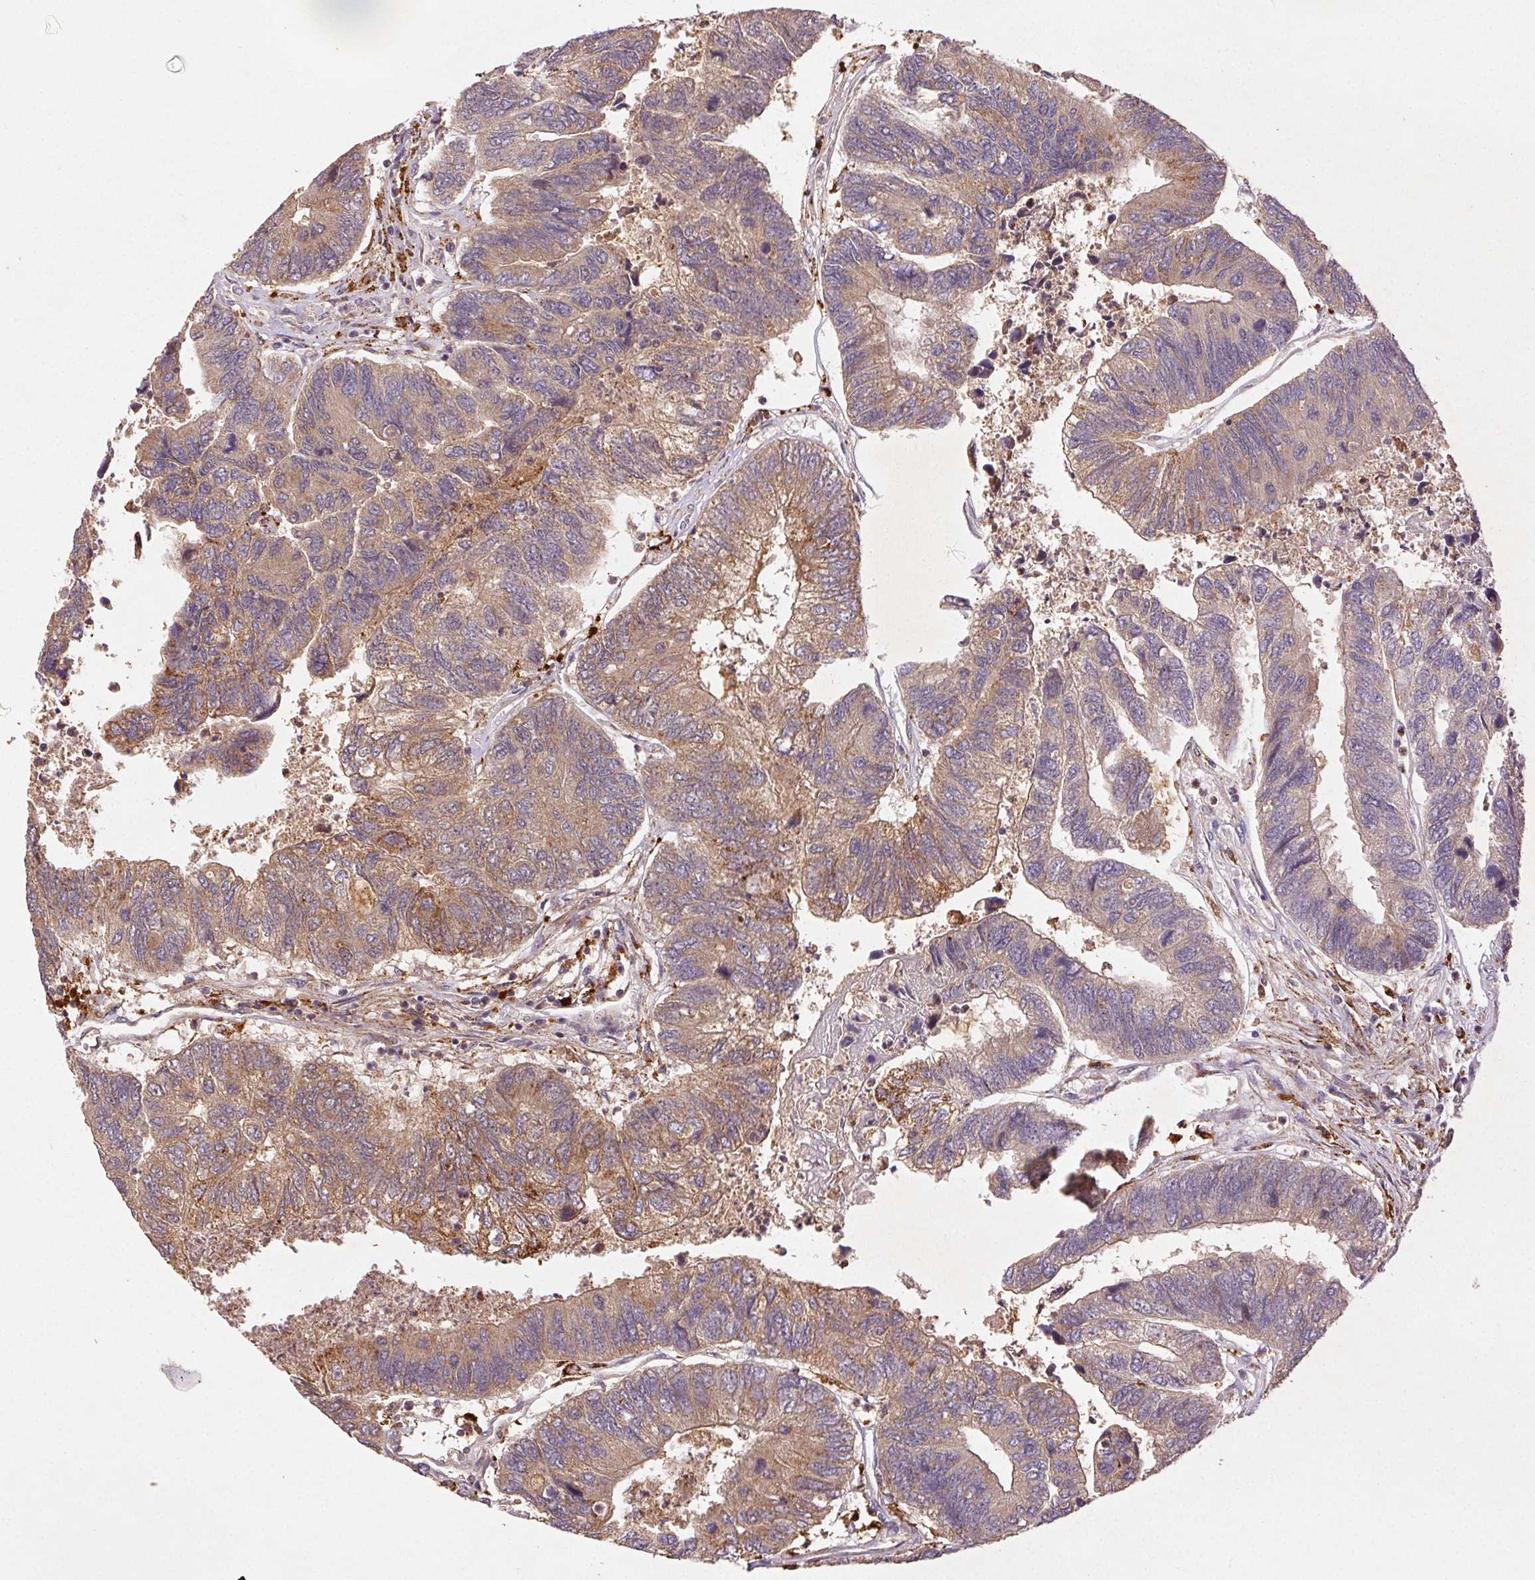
{"staining": {"intensity": "weak", "quantity": ">75%", "location": "cytoplasmic/membranous"}, "tissue": "colorectal cancer", "cell_type": "Tumor cells", "image_type": "cancer", "snomed": [{"axis": "morphology", "description": "Adenocarcinoma, NOS"}, {"axis": "topography", "description": "Colon"}], "caption": "High-power microscopy captured an IHC micrograph of colorectal cancer (adenocarcinoma), revealing weak cytoplasmic/membranous positivity in about >75% of tumor cells.", "gene": "FNBP1L", "patient": {"sex": "female", "age": 67}}